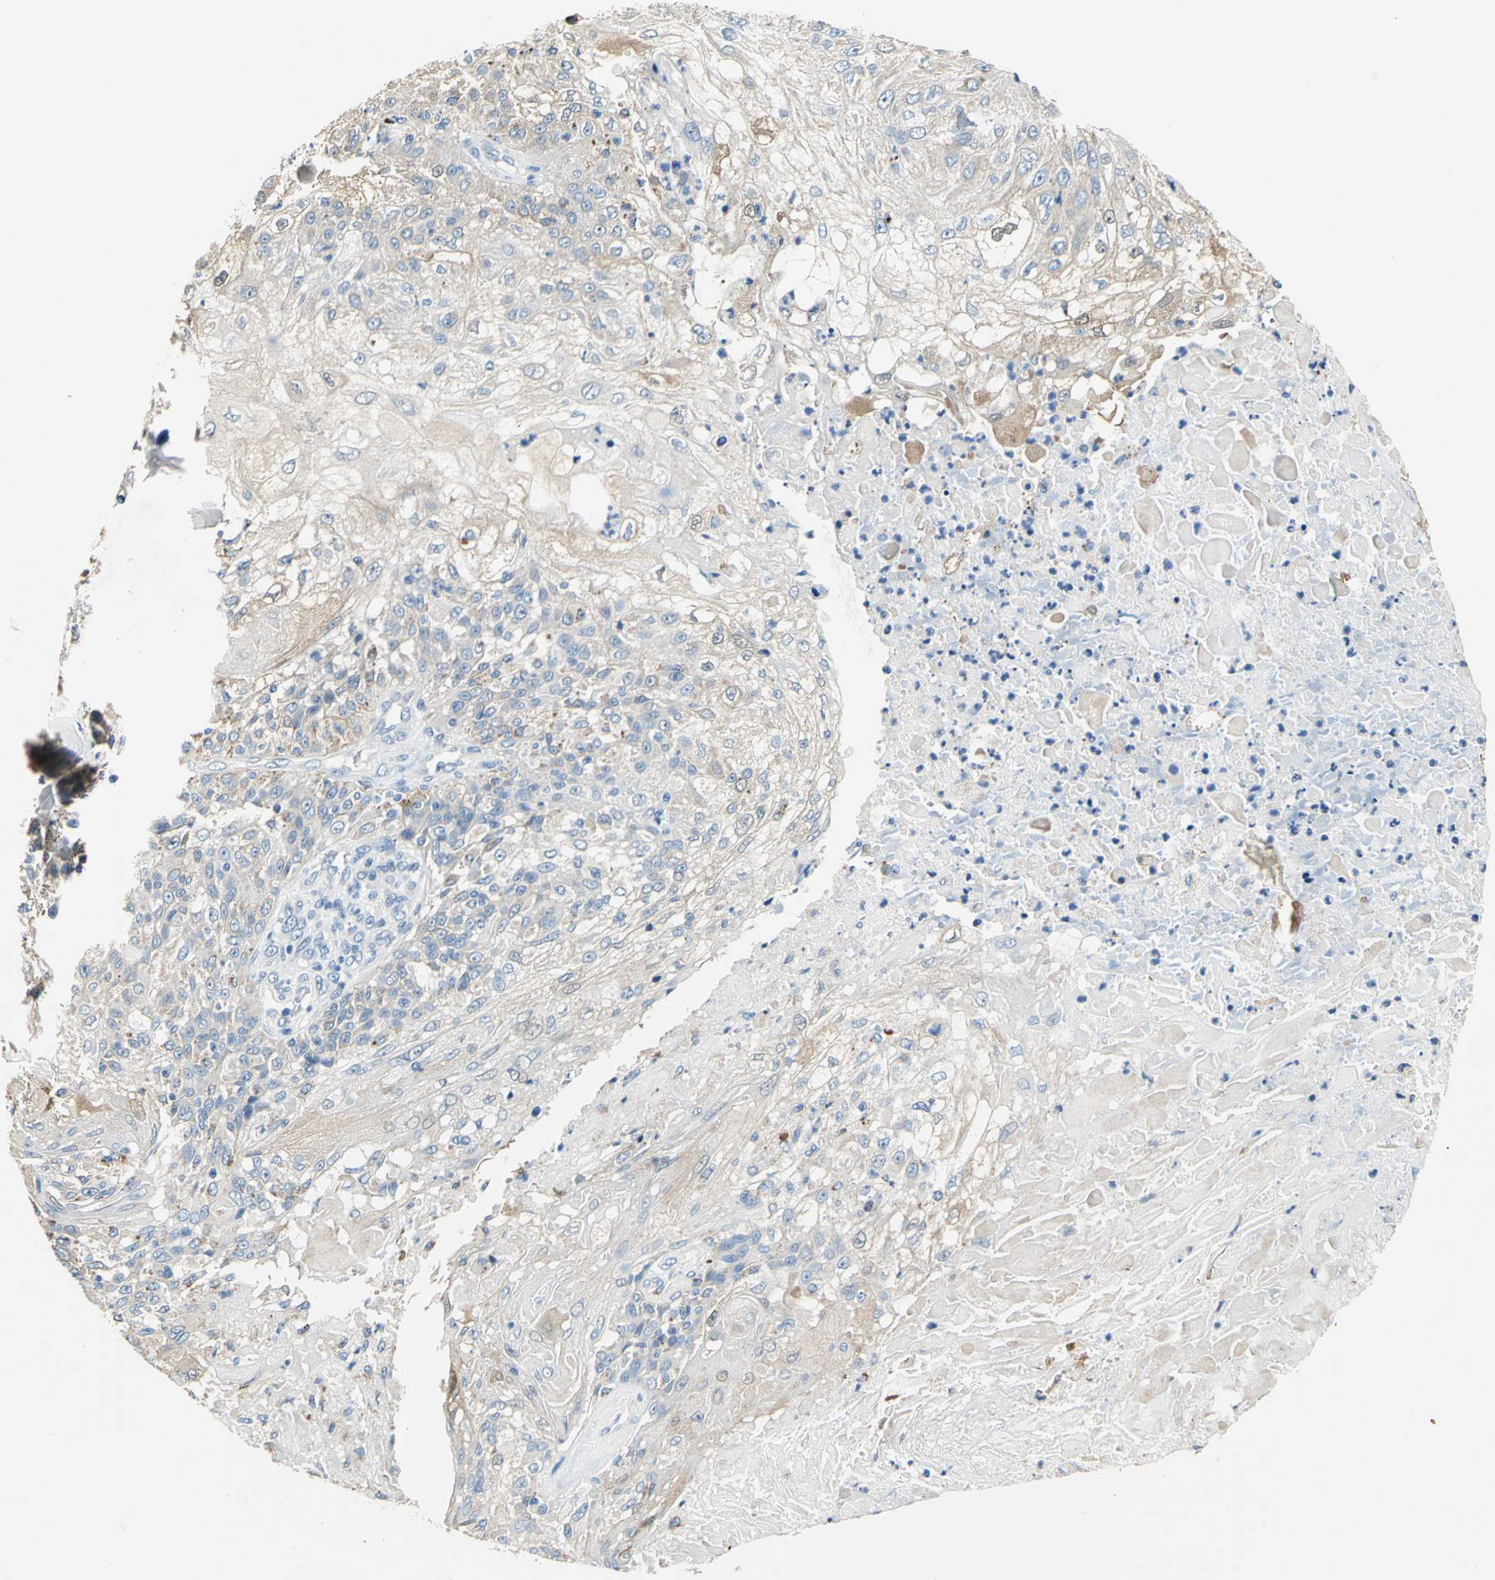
{"staining": {"intensity": "weak", "quantity": "<25%", "location": "cytoplasmic/membranous"}, "tissue": "skin cancer", "cell_type": "Tumor cells", "image_type": "cancer", "snomed": [{"axis": "morphology", "description": "Normal tissue, NOS"}, {"axis": "morphology", "description": "Squamous cell carcinoma, NOS"}, {"axis": "topography", "description": "Skin"}], "caption": "Tumor cells show no significant positivity in skin squamous cell carcinoma.", "gene": "RASD2", "patient": {"sex": "female", "age": 83}}